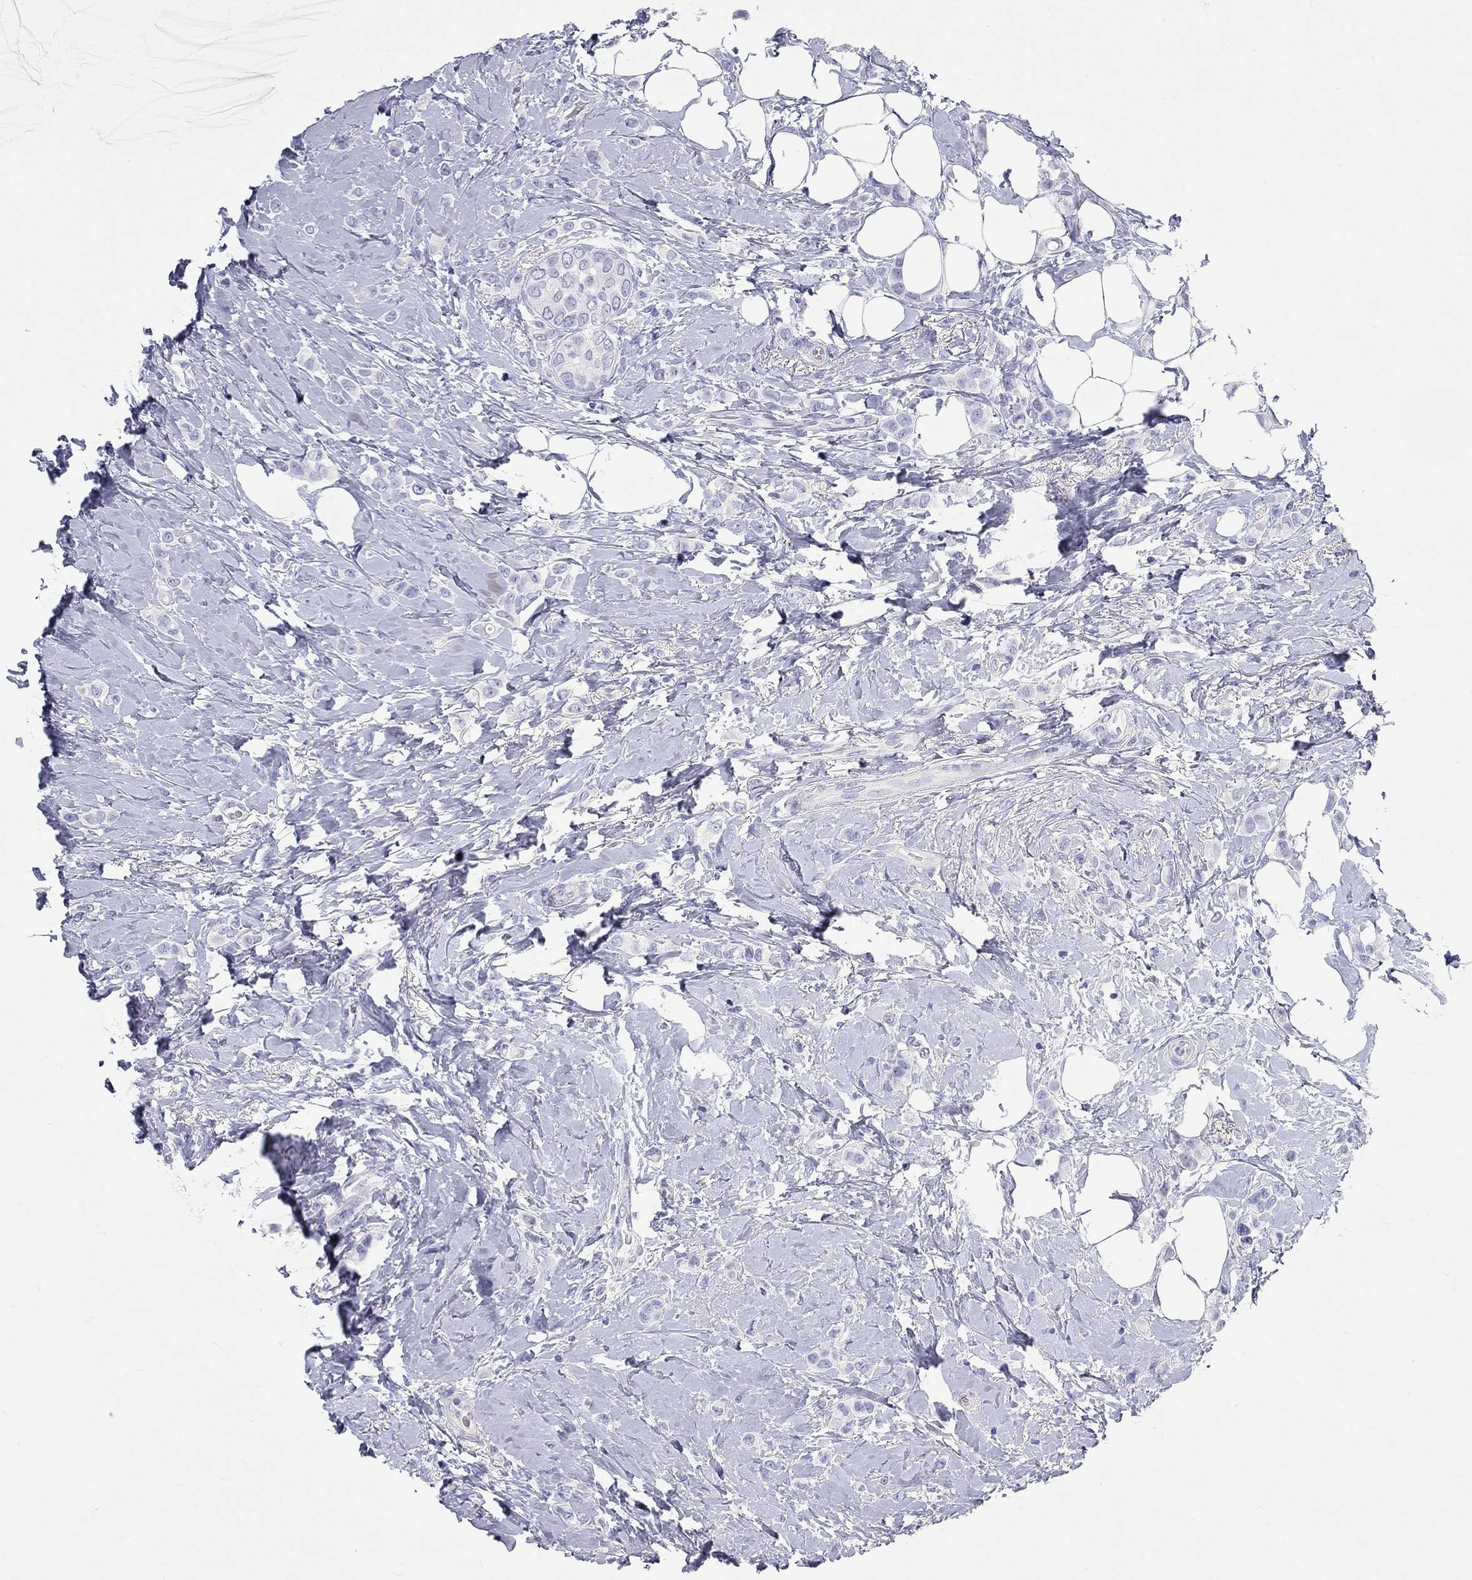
{"staining": {"intensity": "negative", "quantity": "none", "location": "none"}, "tissue": "breast cancer", "cell_type": "Tumor cells", "image_type": "cancer", "snomed": [{"axis": "morphology", "description": "Lobular carcinoma"}, {"axis": "topography", "description": "Breast"}], "caption": "High power microscopy photomicrograph of an immunohistochemistry (IHC) histopathology image of breast cancer (lobular carcinoma), revealing no significant positivity in tumor cells. (Immunohistochemistry, brightfield microscopy, high magnification).", "gene": "PCDHGC5", "patient": {"sex": "female", "age": 66}}